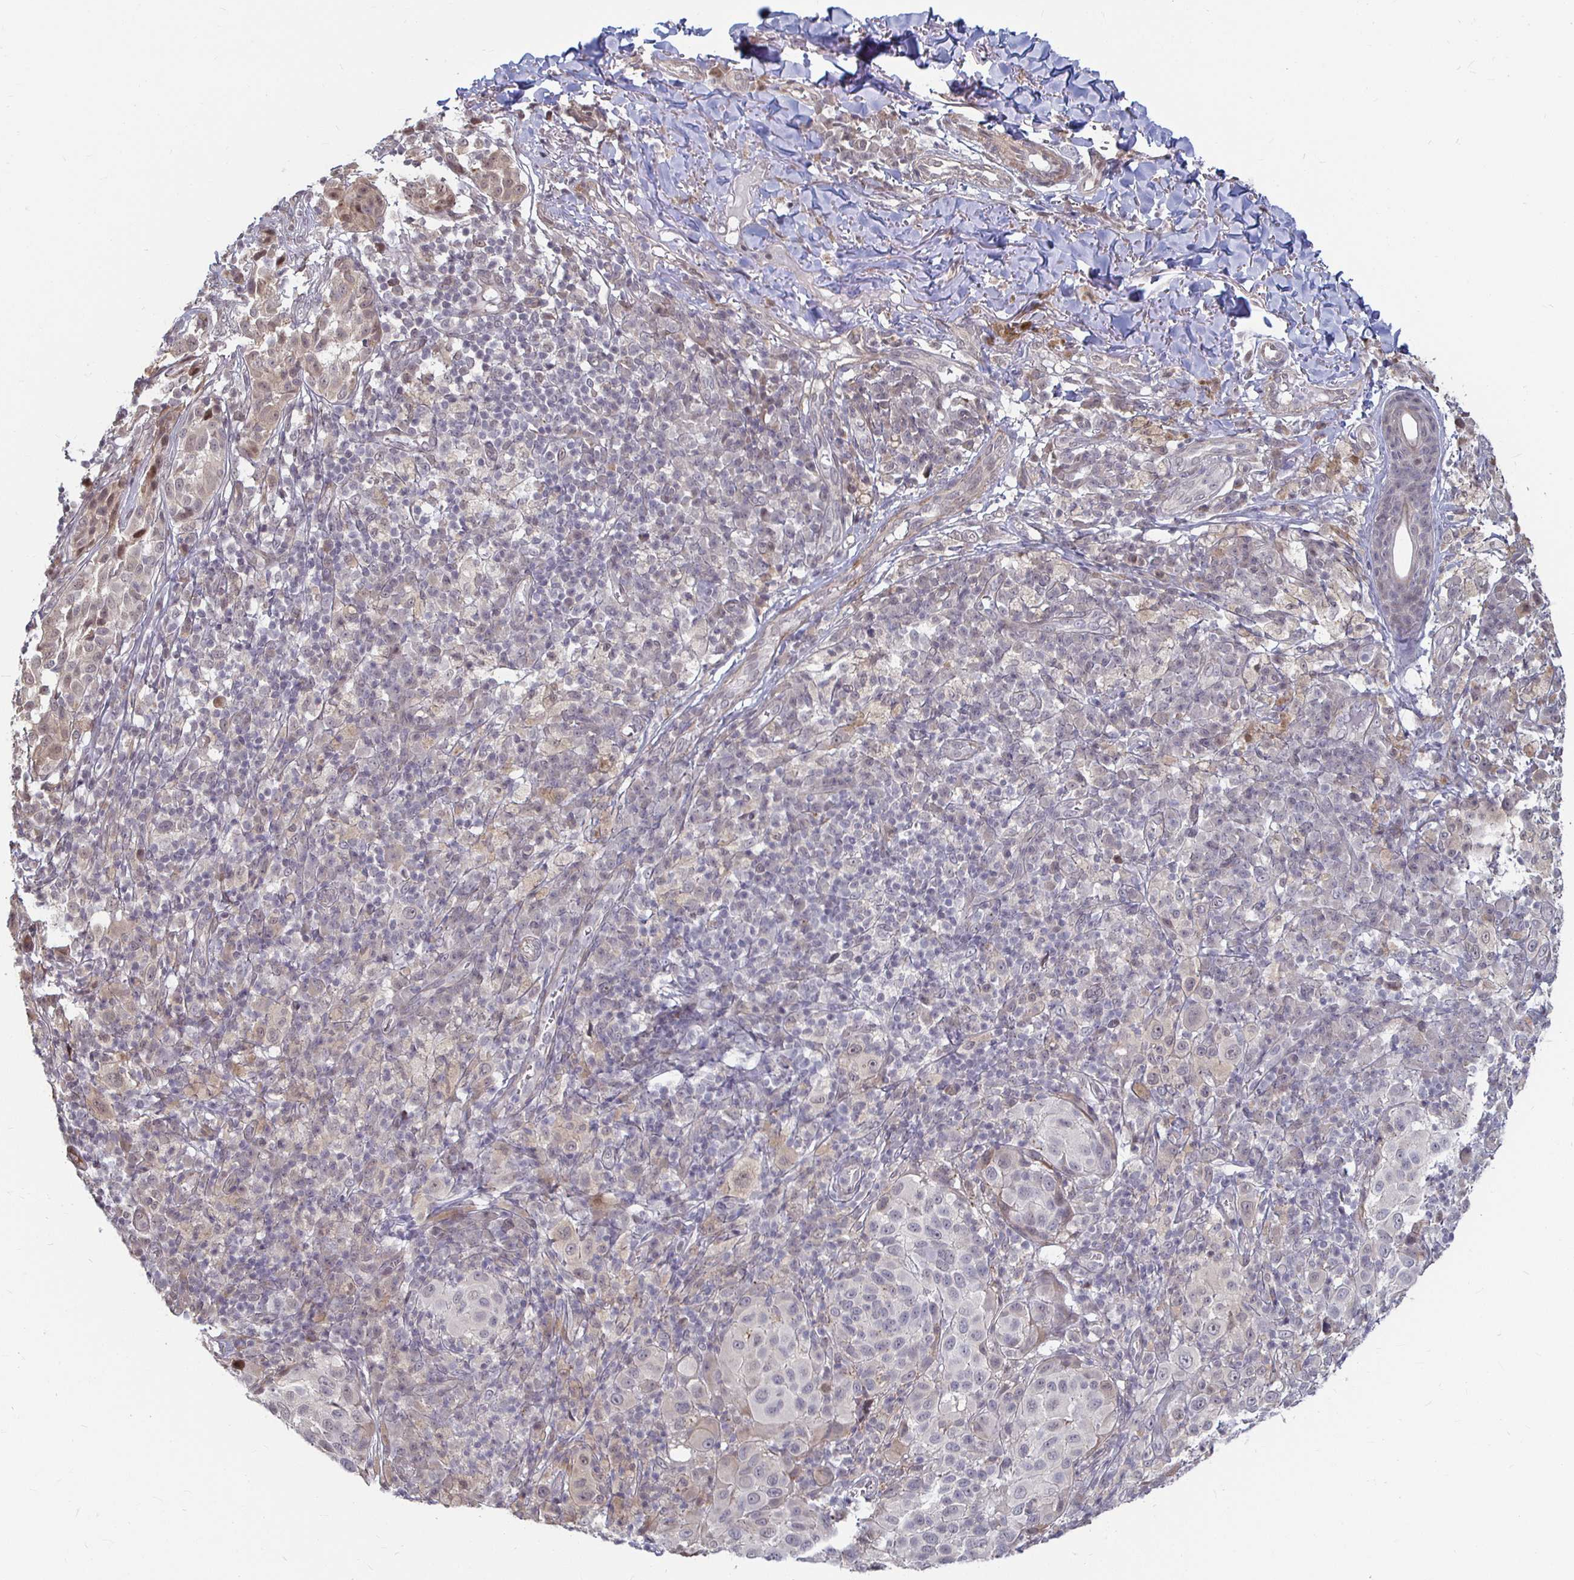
{"staining": {"intensity": "negative", "quantity": "none", "location": "none"}, "tissue": "melanoma", "cell_type": "Tumor cells", "image_type": "cancer", "snomed": [{"axis": "morphology", "description": "Malignant melanoma, NOS"}, {"axis": "topography", "description": "Skin"}], "caption": "Immunohistochemical staining of malignant melanoma displays no significant staining in tumor cells.", "gene": "CAPN11", "patient": {"sex": "male", "age": 38}}